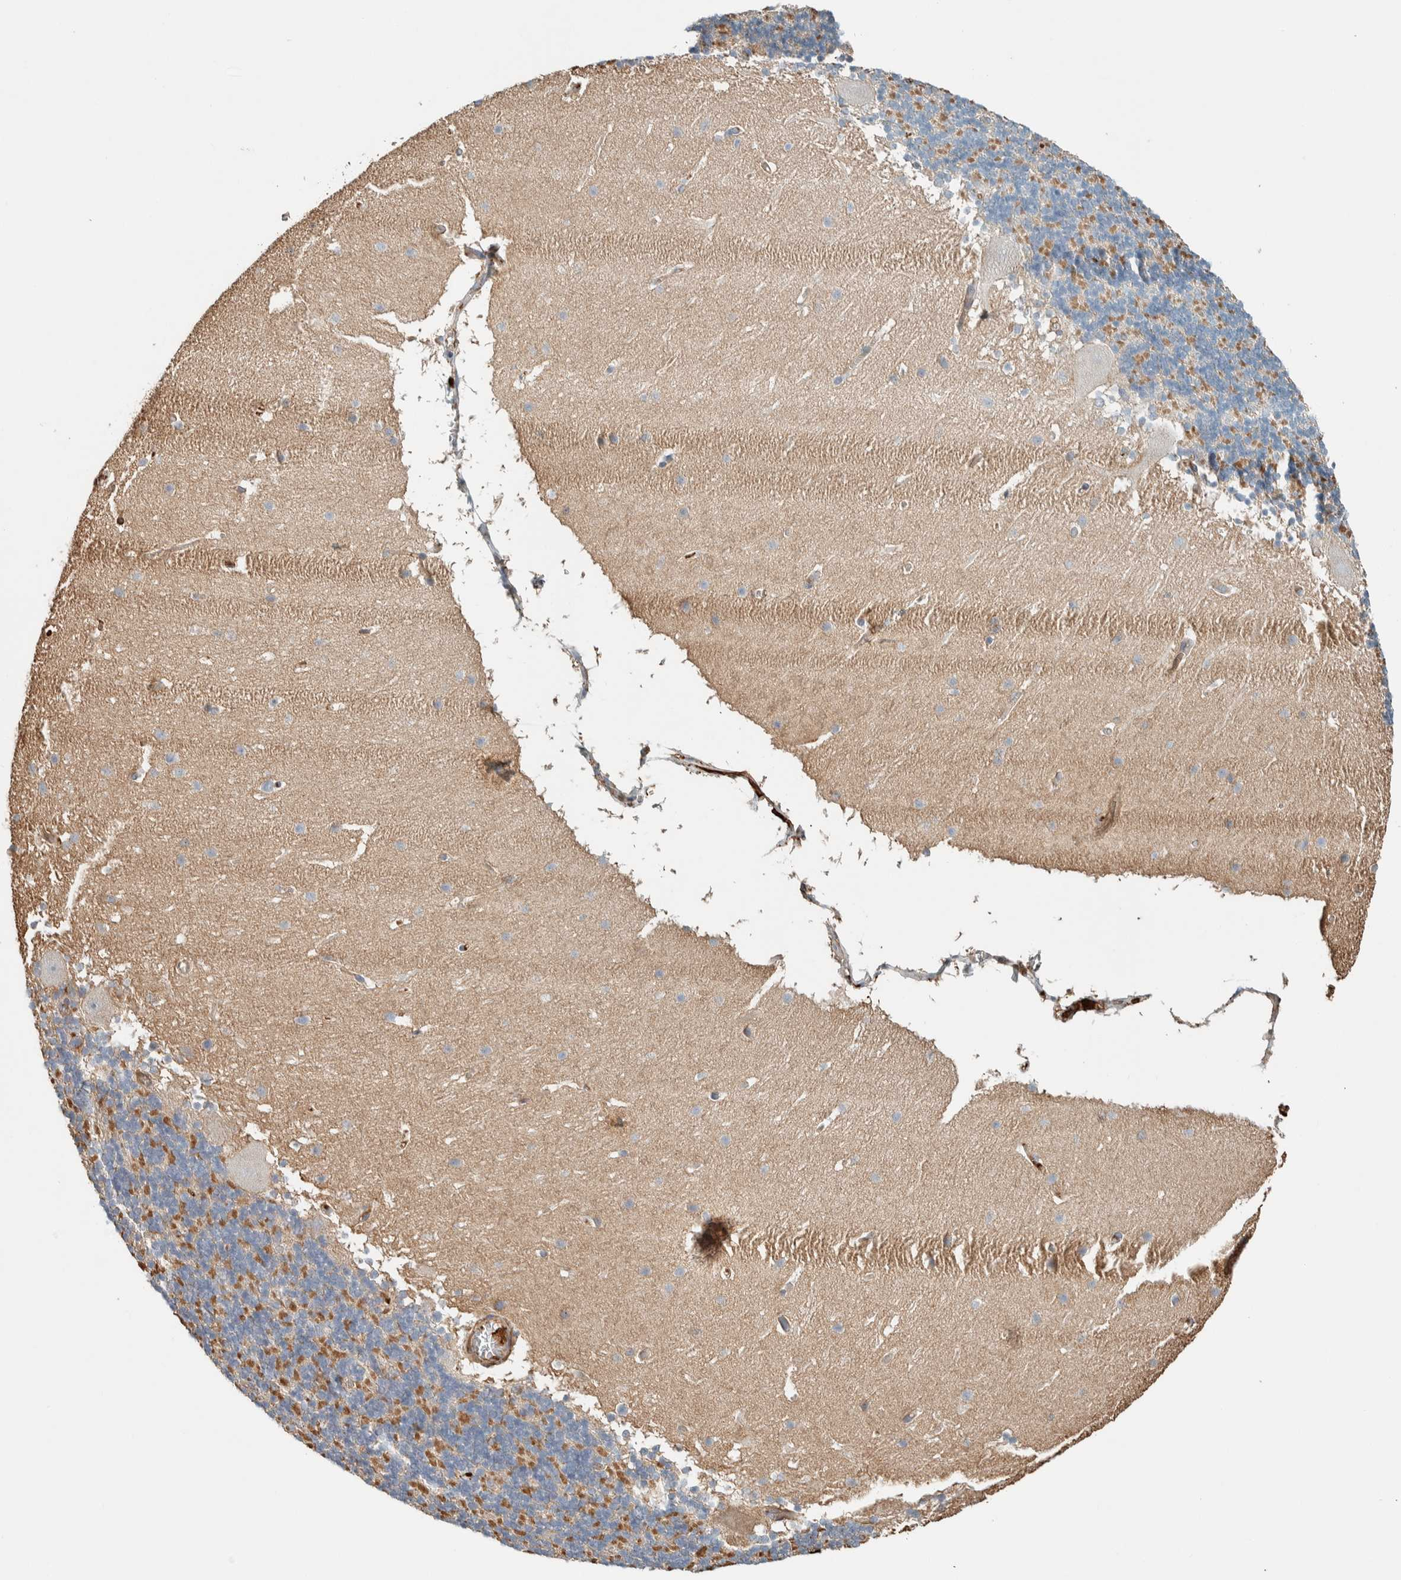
{"staining": {"intensity": "moderate", "quantity": ">75%", "location": "cytoplasmic/membranous"}, "tissue": "cerebellum", "cell_type": "Cells in granular layer", "image_type": "normal", "snomed": [{"axis": "morphology", "description": "Normal tissue, NOS"}, {"axis": "topography", "description": "Cerebellum"}], "caption": "Protein analysis of unremarkable cerebellum shows moderate cytoplasmic/membranous staining in about >75% of cells in granular layer.", "gene": "CTBP2", "patient": {"sex": "male", "age": 45}}